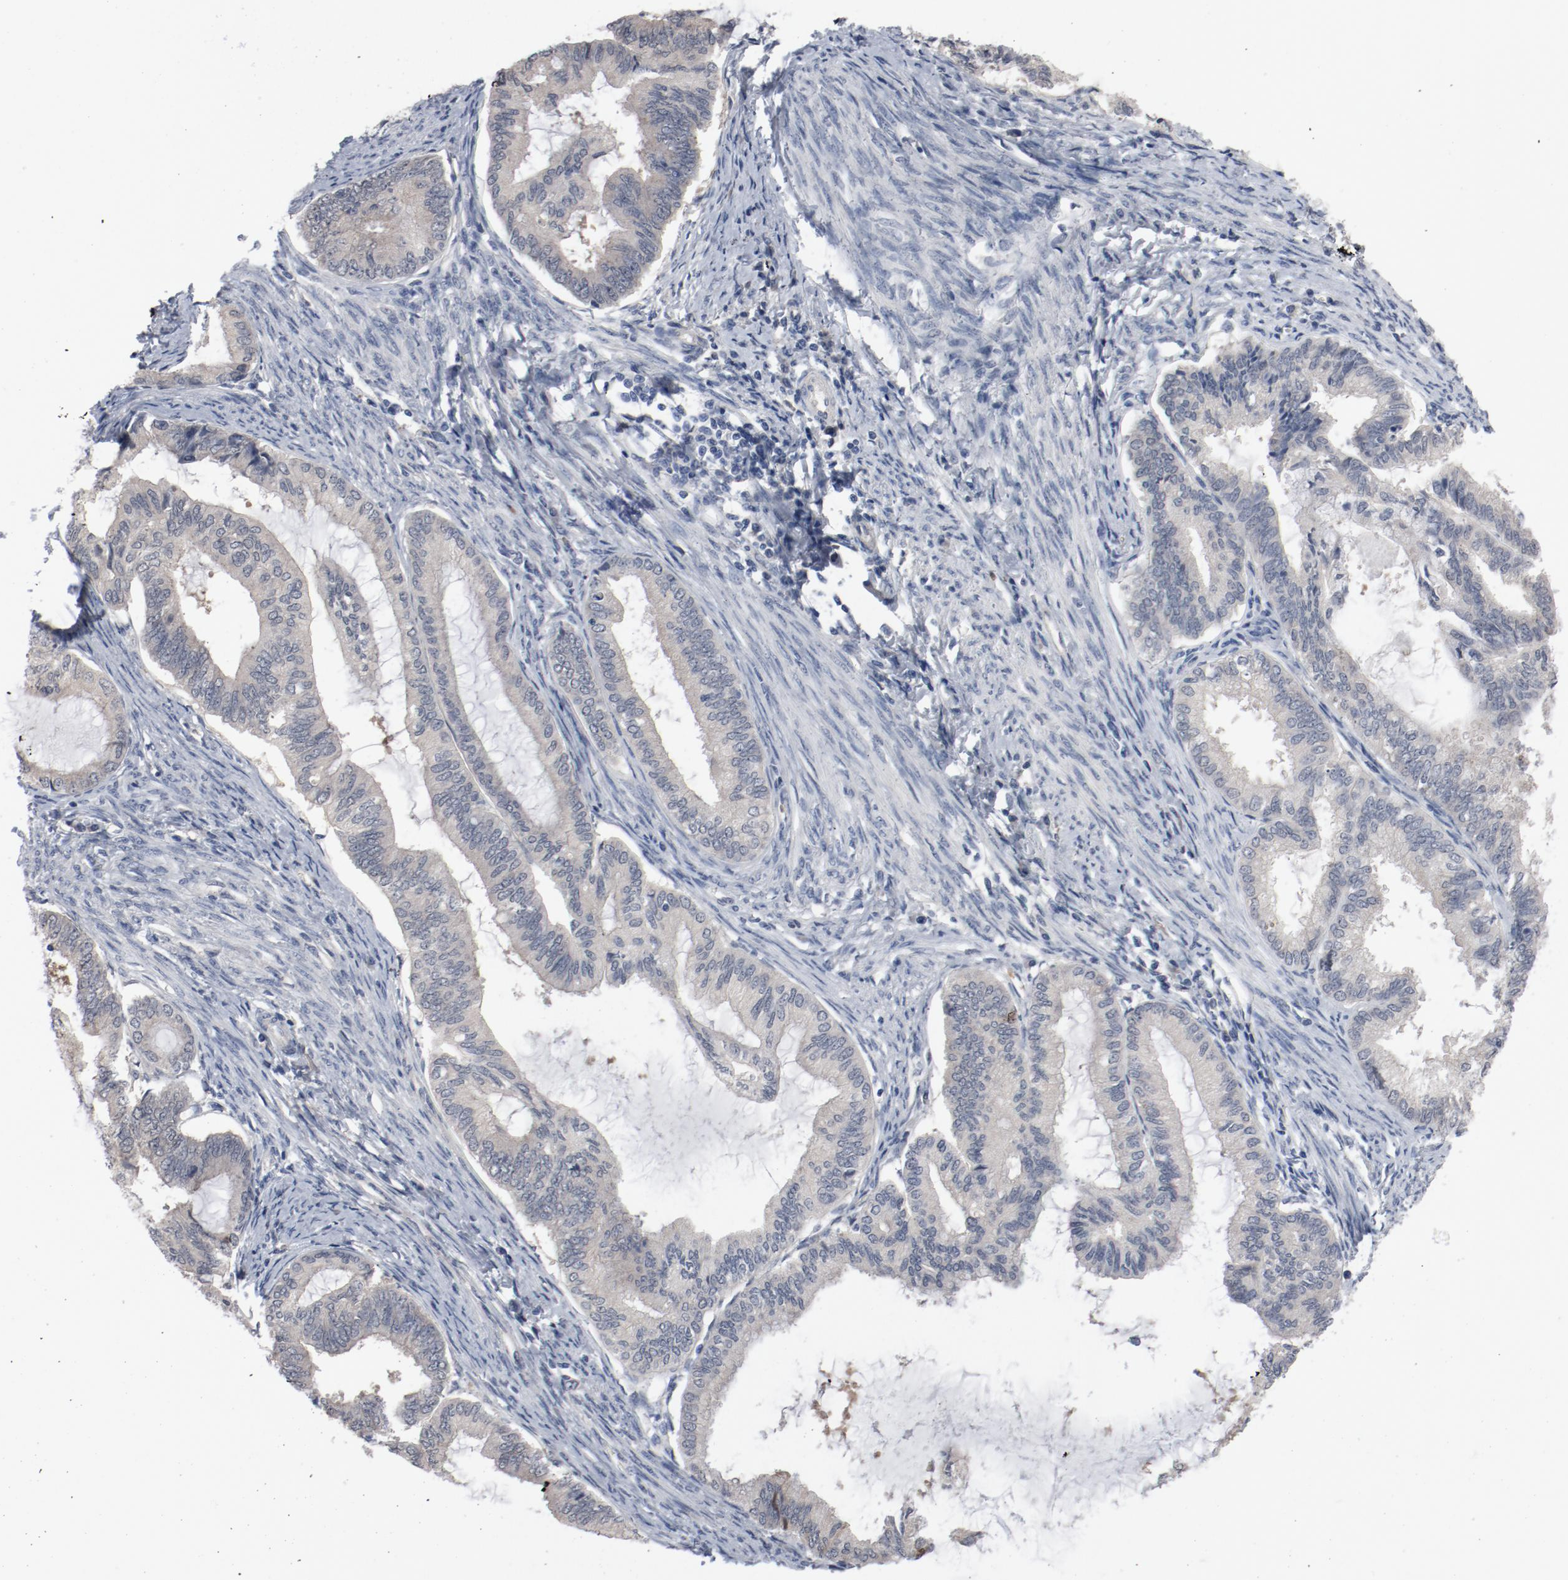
{"staining": {"intensity": "weak", "quantity": ">75%", "location": "cytoplasmic/membranous"}, "tissue": "endometrial cancer", "cell_type": "Tumor cells", "image_type": "cancer", "snomed": [{"axis": "morphology", "description": "Adenocarcinoma, NOS"}, {"axis": "topography", "description": "Endometrium"}], "caption": "Protein staining of adenocarcinoma (endometrial) tissue displays weak cytoplasmic/membranous positivity in approximately >75% of tumor cells. (Stains: DAB in brown, nuclei in blue, Microscopy: brightfield microscopy at high magnification).", "gene": "DNAL4", "patient": {"sex": "female", "age": 86}}